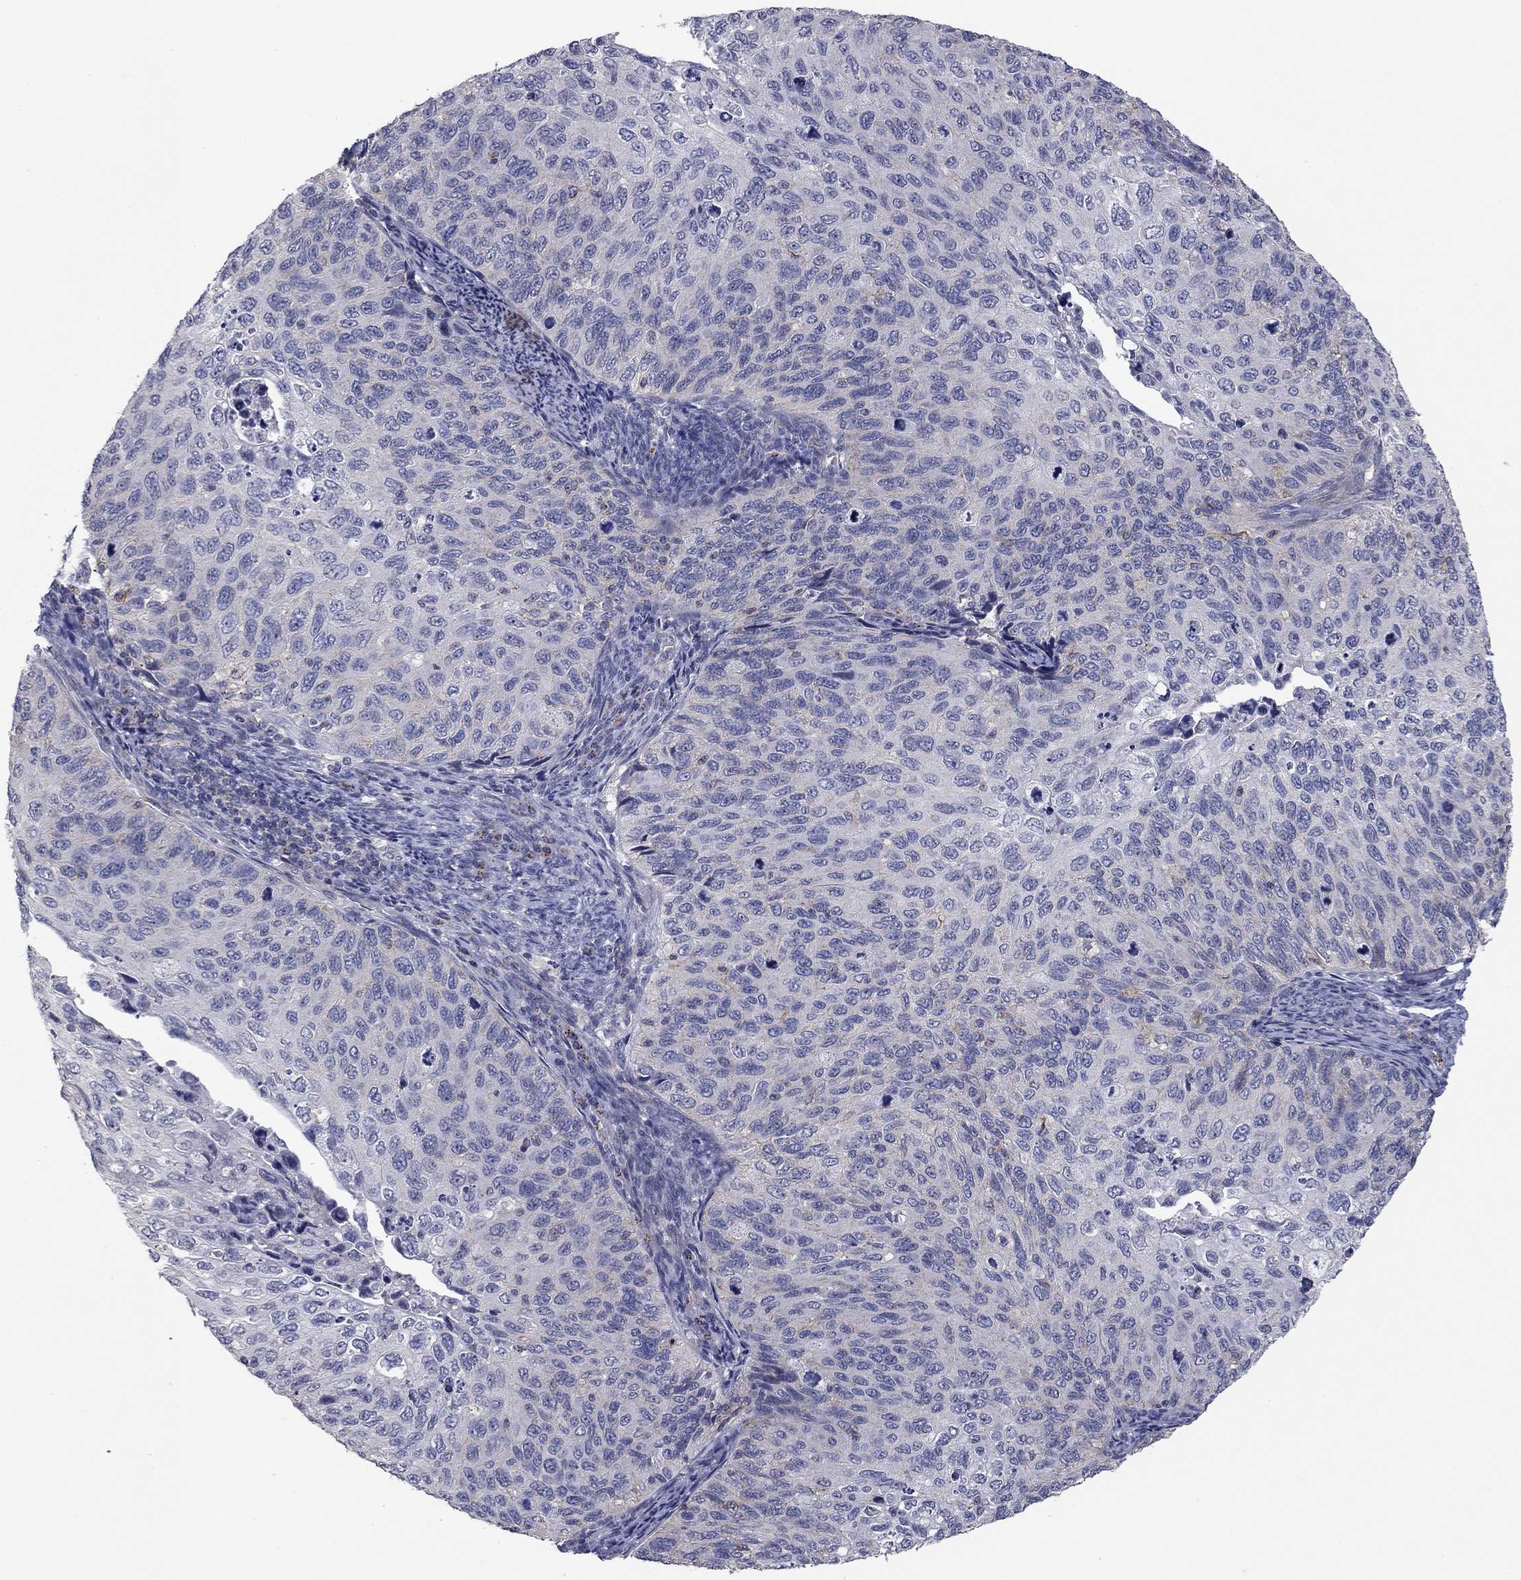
{"staining": {"intensity": "negative", "quantity": "none", "location": "none"}, "tissue": "cervical cancer", "cell_type": "Tumor cells", "image_type": "cancer", "snomed": [{"axis": "morphology", "description": "Squamous cell carcinoma, NOS"}, {"axis": "topography", "description": "Cervix"}], "caption": "This is a image of immunohistochemistry (IHC) staining of cervical squamous cell carcinoma, which shows no positivity in tumor cells.", "gene": "SEPTIN3", "patient": {"sex": "female", "age": 70}}